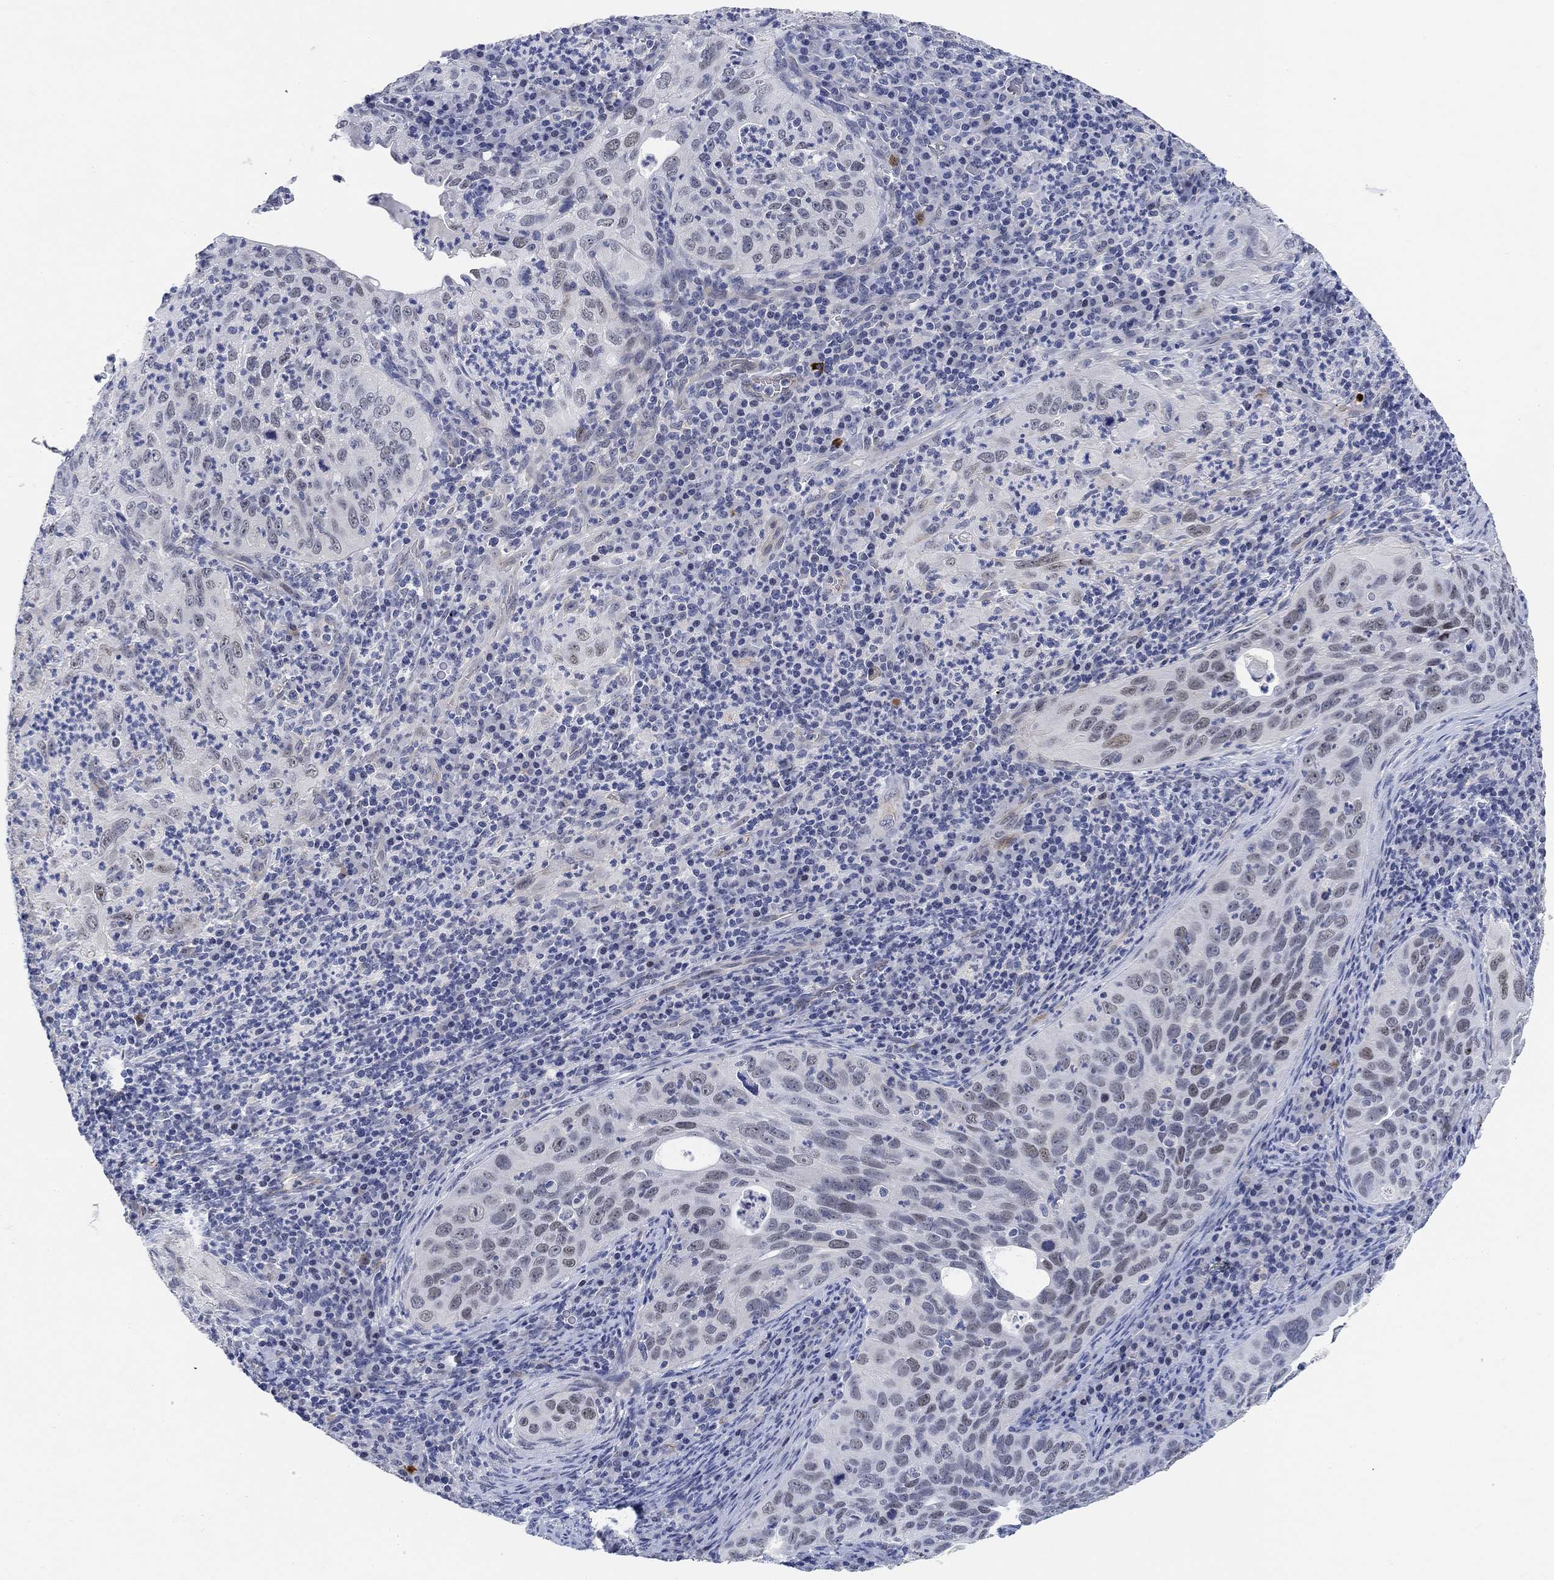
{"staining": {"intensity": "weak", "quantity": "<25%", "location": "nuclear"}, "tissue": "cervical cancer", "cell_type": "Tumor cells", "image_type": "cancer", "snomed": [{"axis": "morphology", "description": "Squamous cell carcinoma, NOS"}, {"axis": "topography", "description": "Cervix"}], "caption": "Tumor cells show no significant protein expression in cervical squamous cell carcinoma.", "gene": "PAX6", "patient": {"sex": "female", "age": 26}}